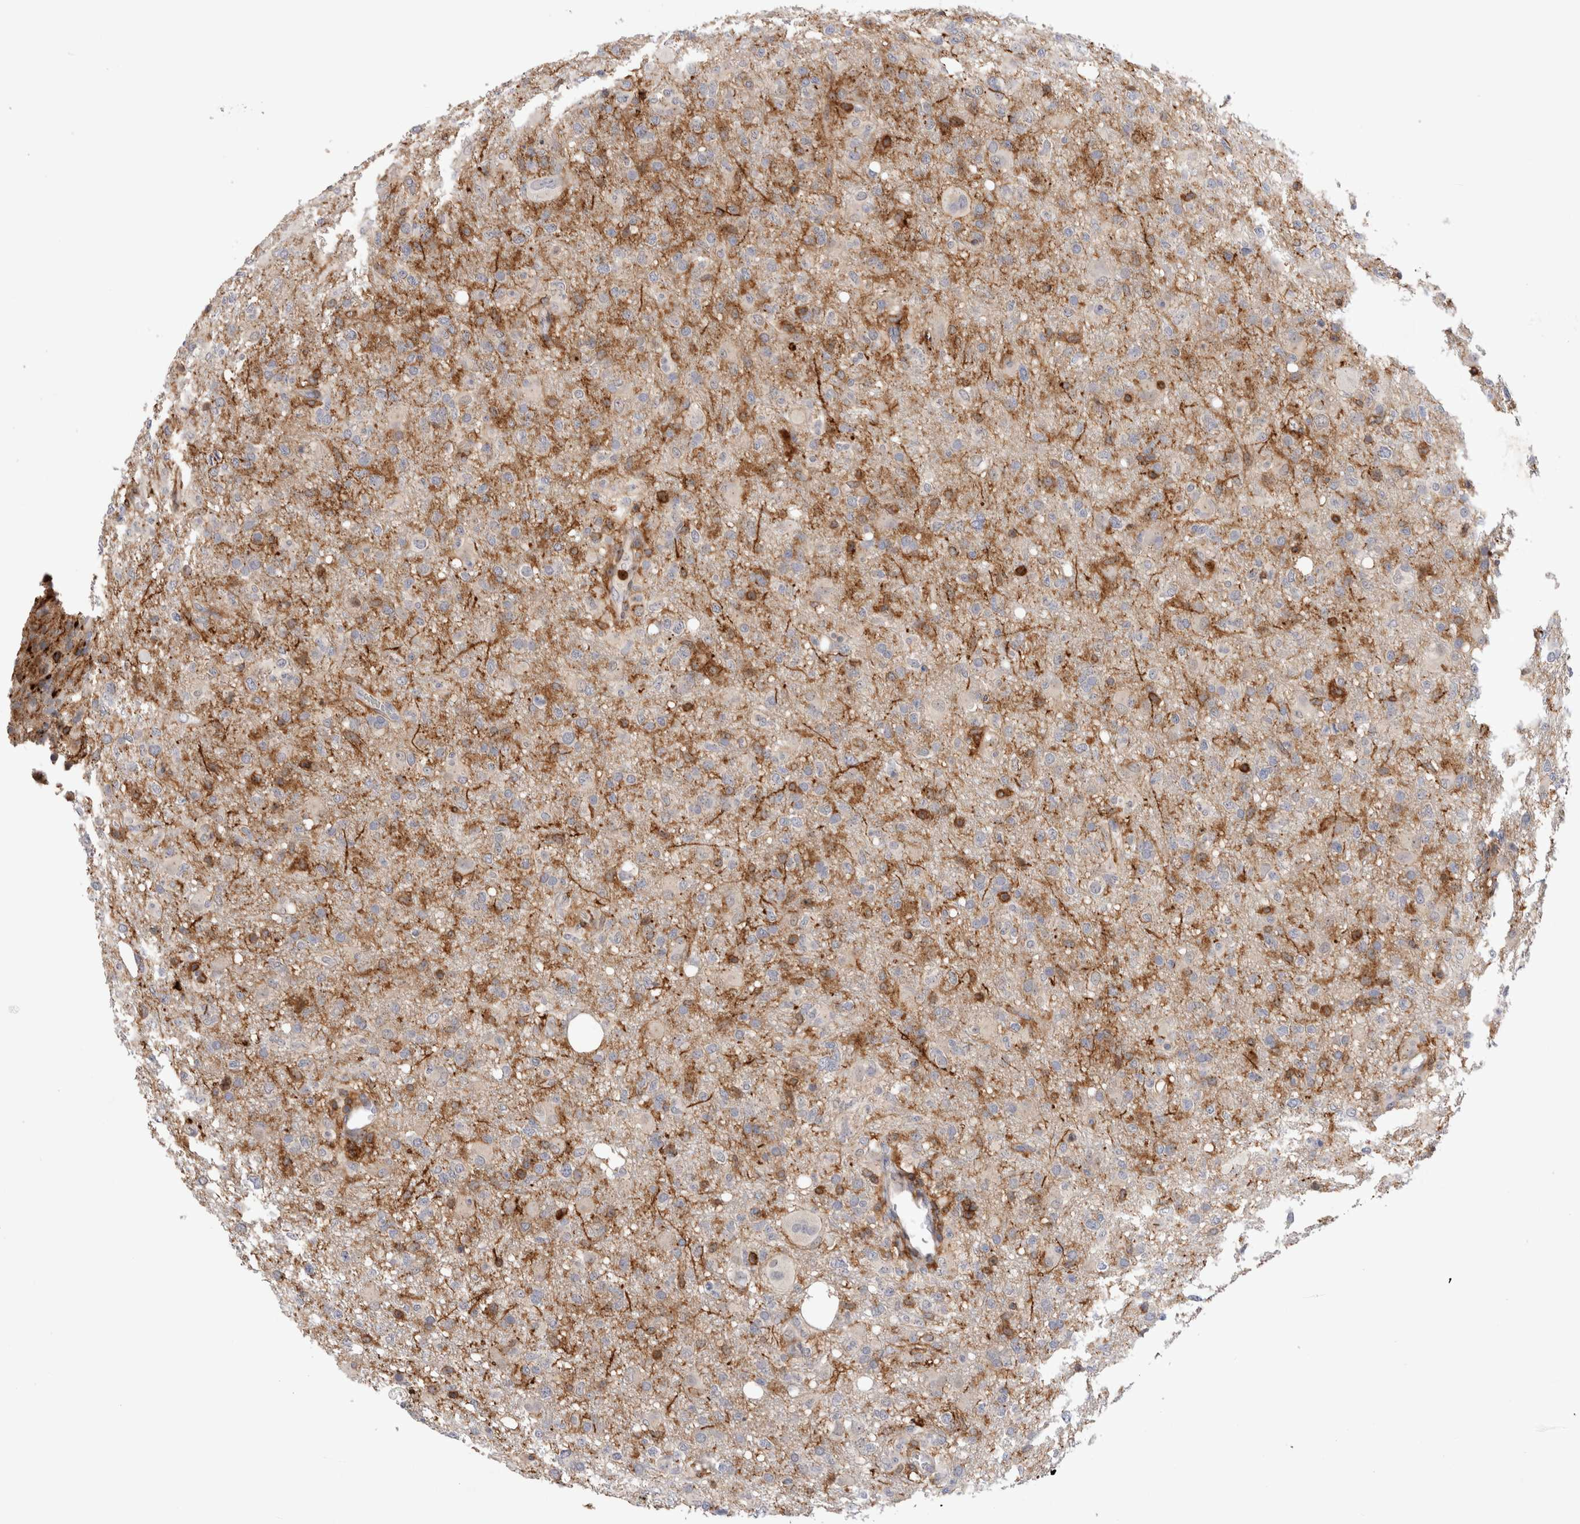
{"staining": {"intensity": "negative", "quantity": "none", "location": "none"}, "tissue": "glioma", "cell_type": "Tumor cells", "image_type": "cancer", "snomed": [{"axis": "morphology", "description": "Glioma, malignant, High grade"}, {"axis": "topography", "description": "Brain"}], "caption": "Protein analysis of glioma demonstrates no significant staining in tumor cells. (DAB immunohistochemistry (IHC), high magnification).", "gene": "CCDC88B", "patient": {"sex": "female", "age": 57}}